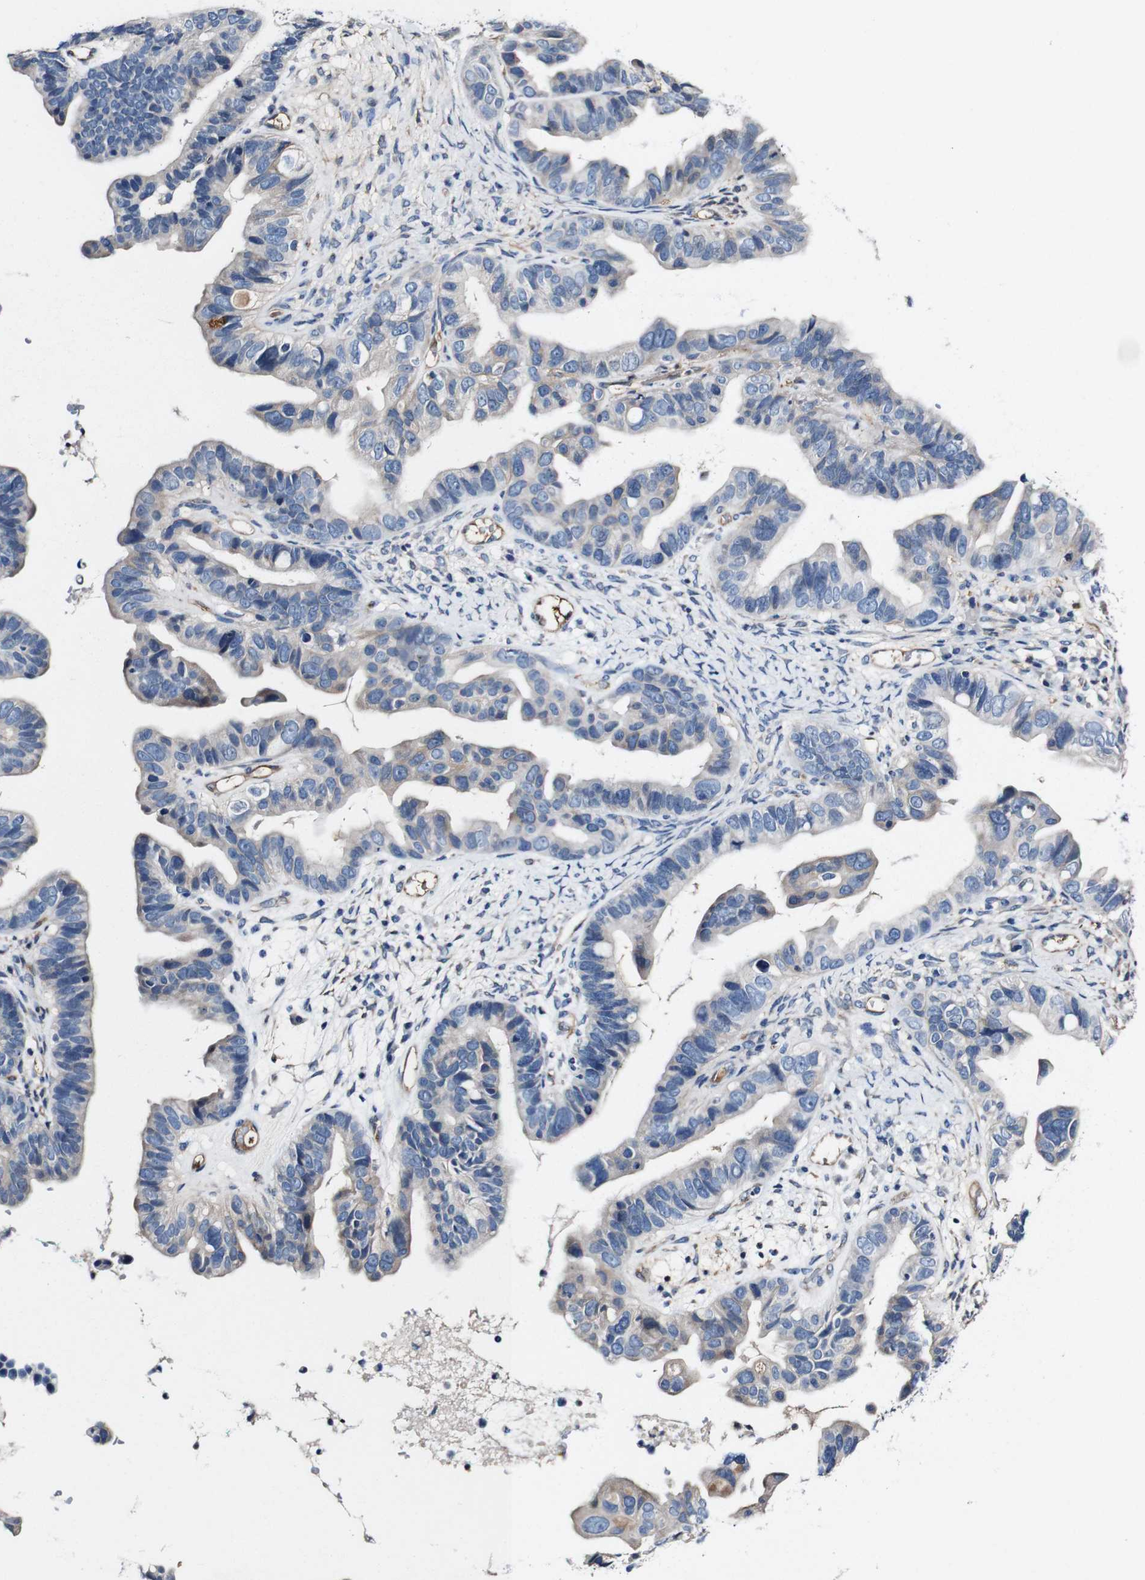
{"staining": {"intensity": "negative", "quantity": "none", "location": "none"}, "tissue": "ovarian cancer", "cell_type": "Tumor cells", "image_type": "cancer", "snomed": [{"axis": "morphology", "description": "Cystadenocarcinoma, serous, NOS"}, {"axis": "topography", "description": "Ovary"}], "caption": "Immunohistochemistry image of neoplastic tissue: serous cystadenocarcinoma (ovarian) stained with DAB (3,3'-diaminobenzidine) exhibits no significant protein staining in tumor cells.", "gene": "GRAMD1A", "patient": {"sex": "female", "age": 56}}